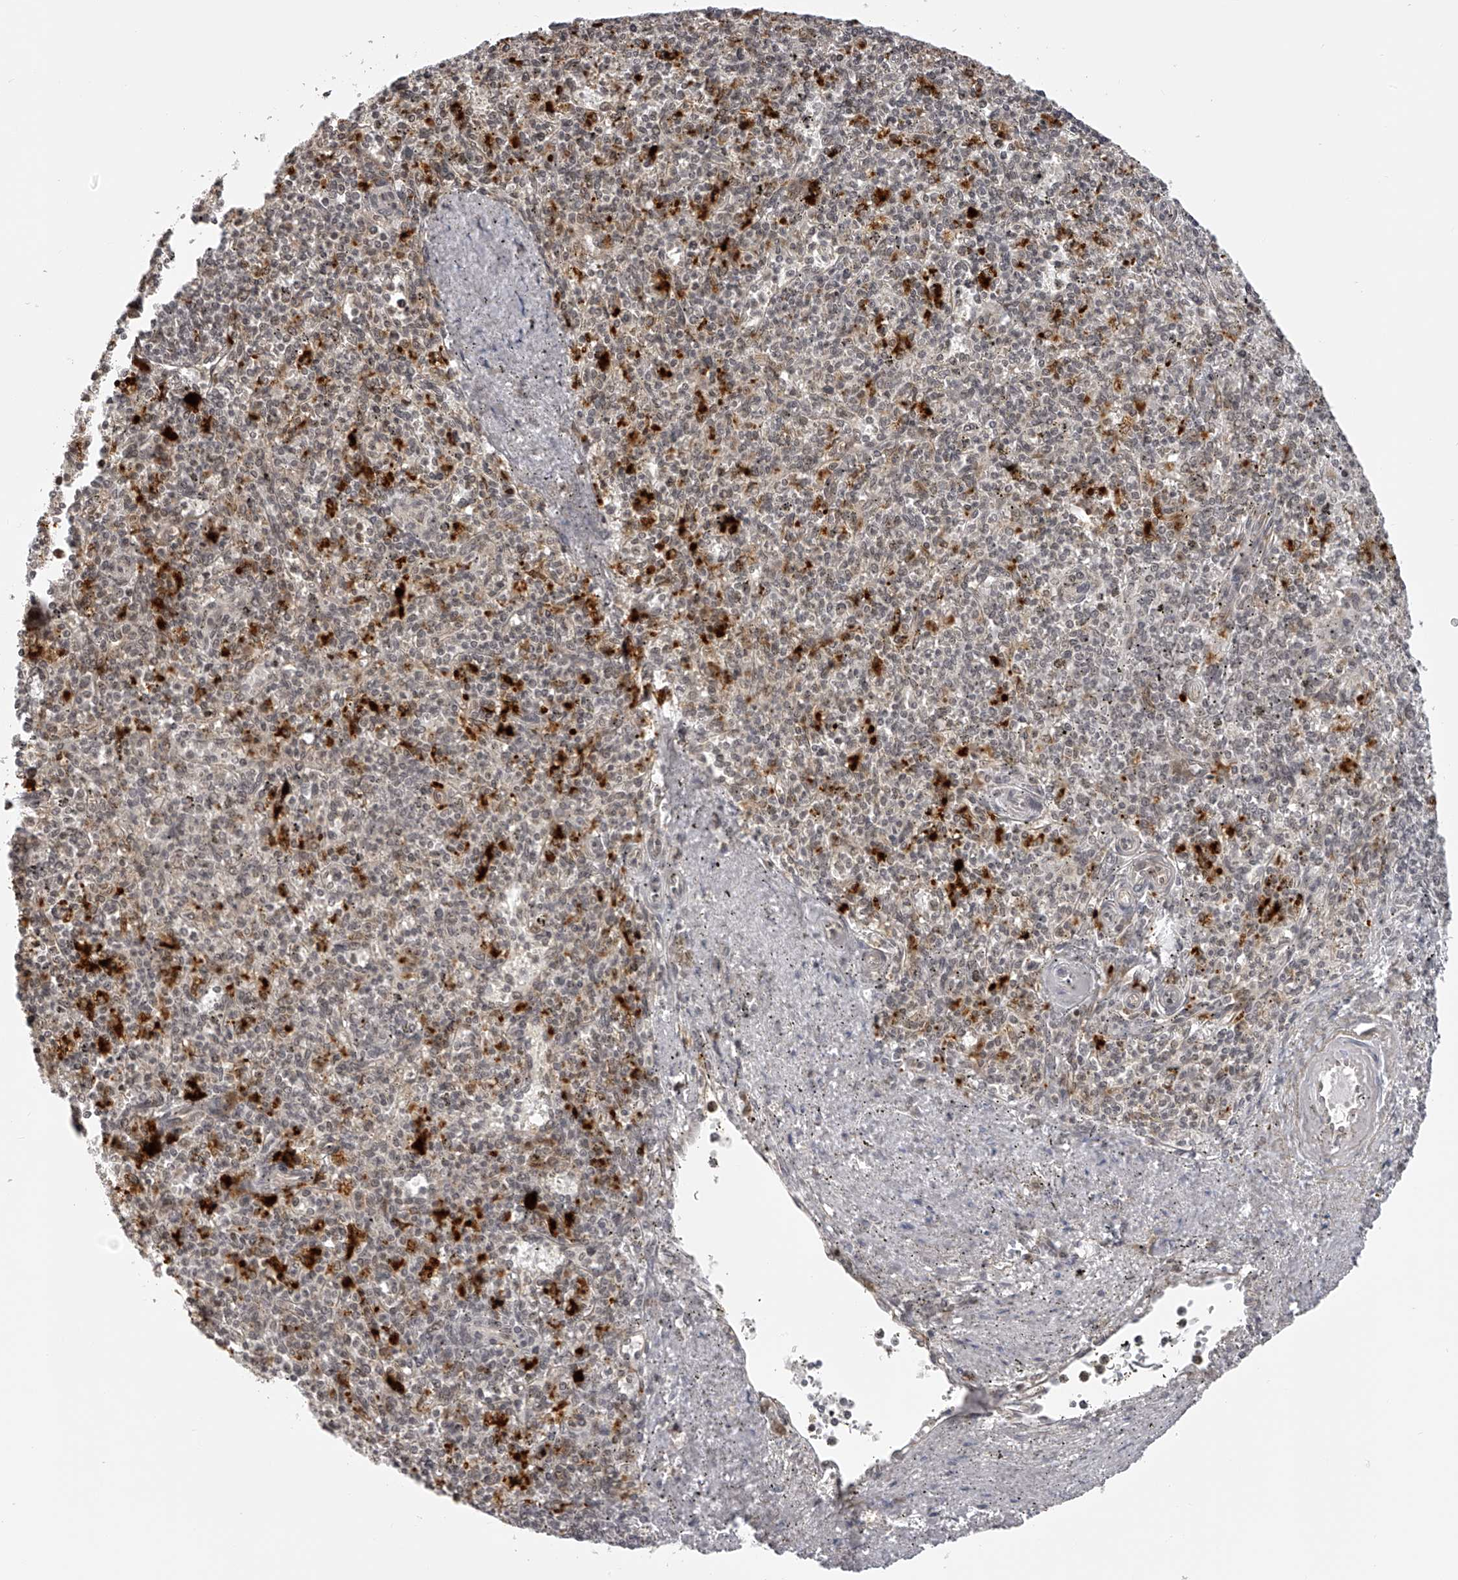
{"staining": {"intensity": "weak", "quantity": "<25%", "location": "cytoplasmic/membranous"}, "tissue": "spleen", "cell_type": "Cells in red pulp", "image_type": "normal", "snomed": [{"axis": "morphology", "description": "Normal tissue, NOS"}, {"axis": "topography", "description": "Spleen"}], "caption": "This histopathology image is of unremarkable spleen stained with immunohistochemistry (IHC) to label a protein in brown with the nuclei are counter-stained blue. There is no positivity in cells in red pulp.", "gene": "ODF2L", "patient": {"sex": "male", "age": 72}}